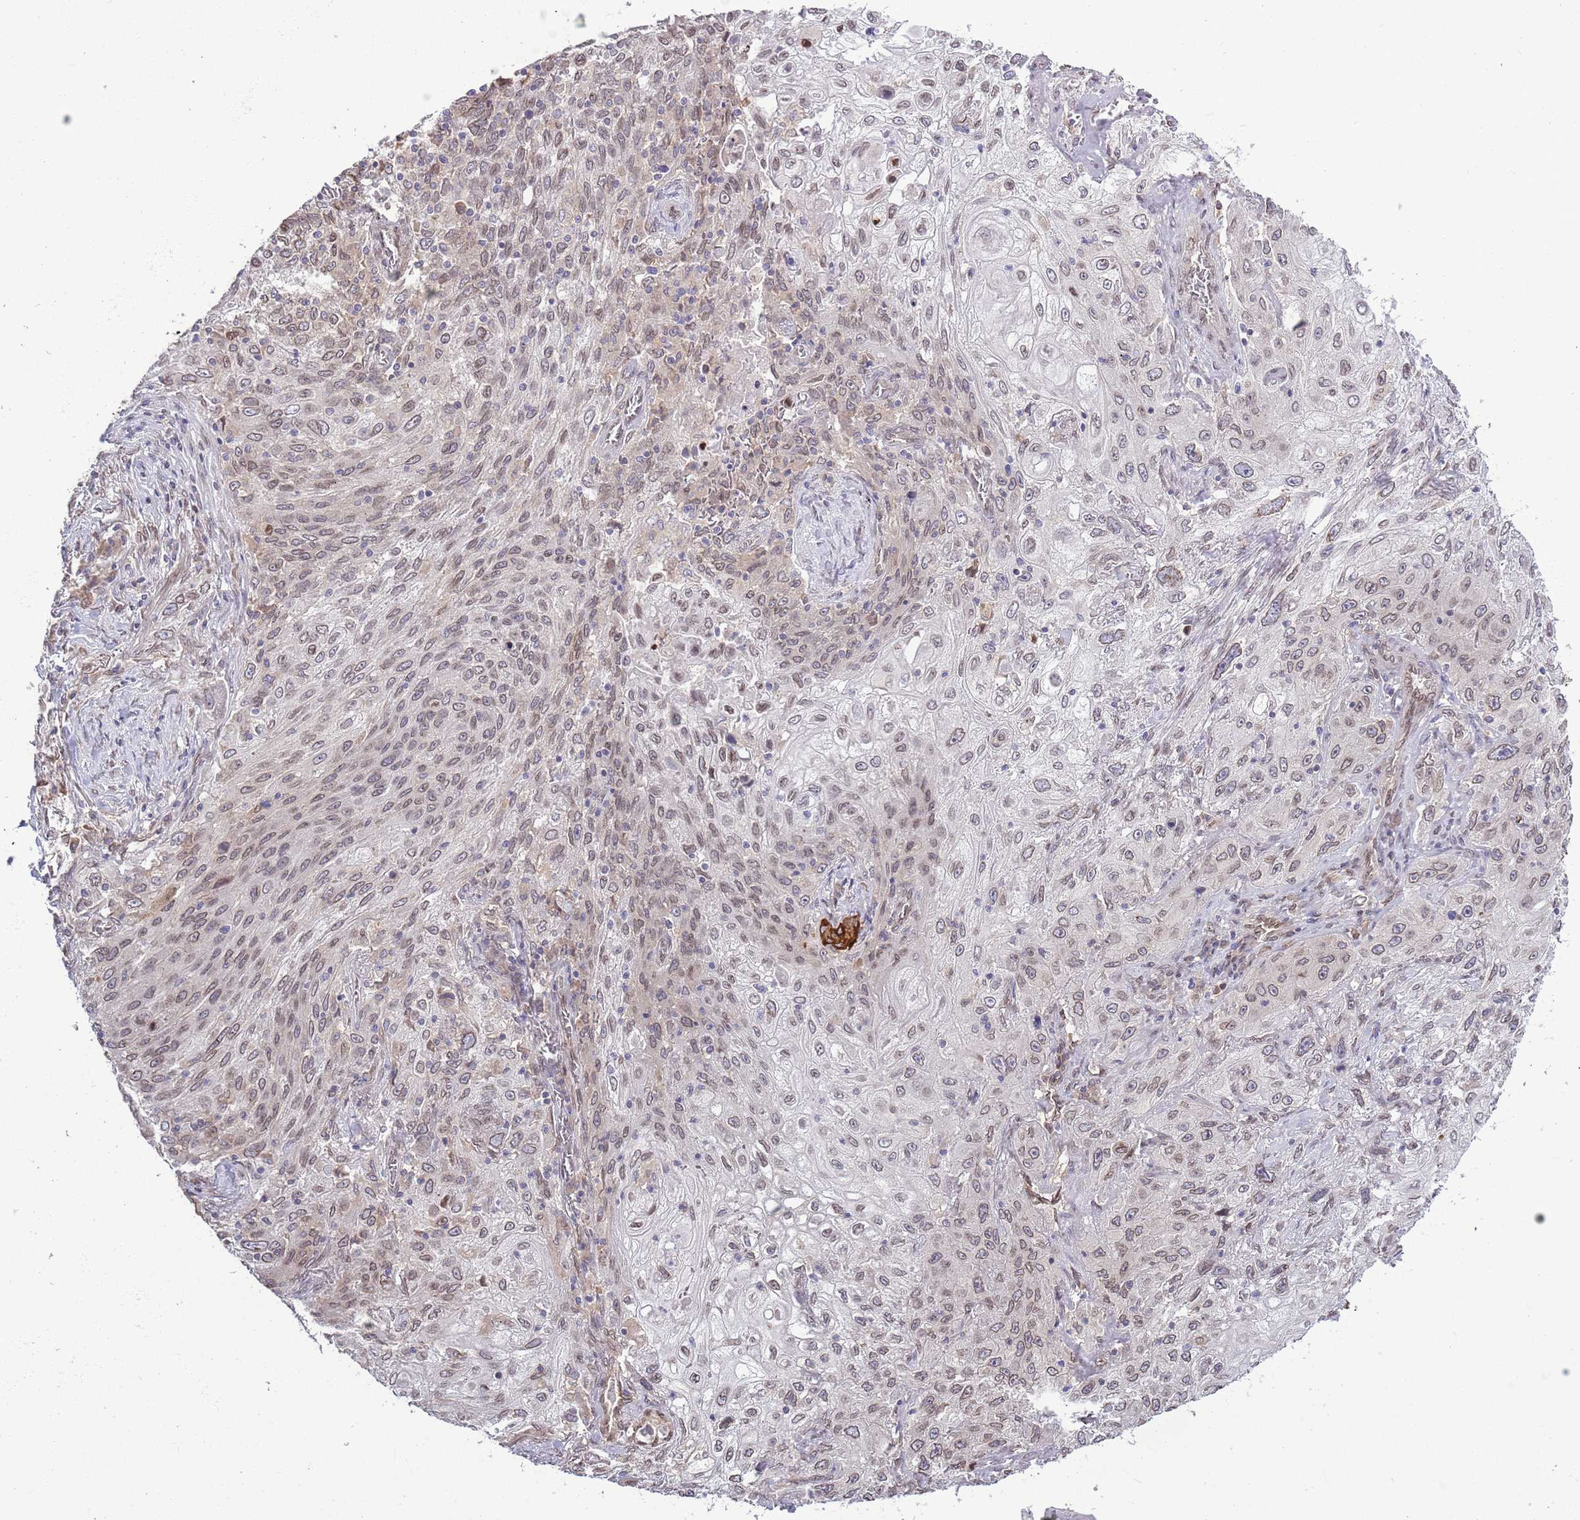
{"staining": {"intensity": "weak", "quantity": "25%-75%", "location": "cytoplasmic/membranous,nuclear"}, "tissue": "lung cancer", "cell_type": "Tumor cells", "image_type": "cancer", "snomed": [{"axis": "morphology", "description": "Squamous cell carcinoma, NOS"}, {"axis": "topography", "description": "Lung"}], "caption": "Immunohistochemistry (IHC) photomicrograph of human lung squamous cell carcinoma stained for a protein (brown), which shows low levels of weak cytoplasmic/membranous and nuclear staining in about 25%-75% of tumor cells.", "gene": "ZNF665", "patient": {"sex": "female", "age": 69}}